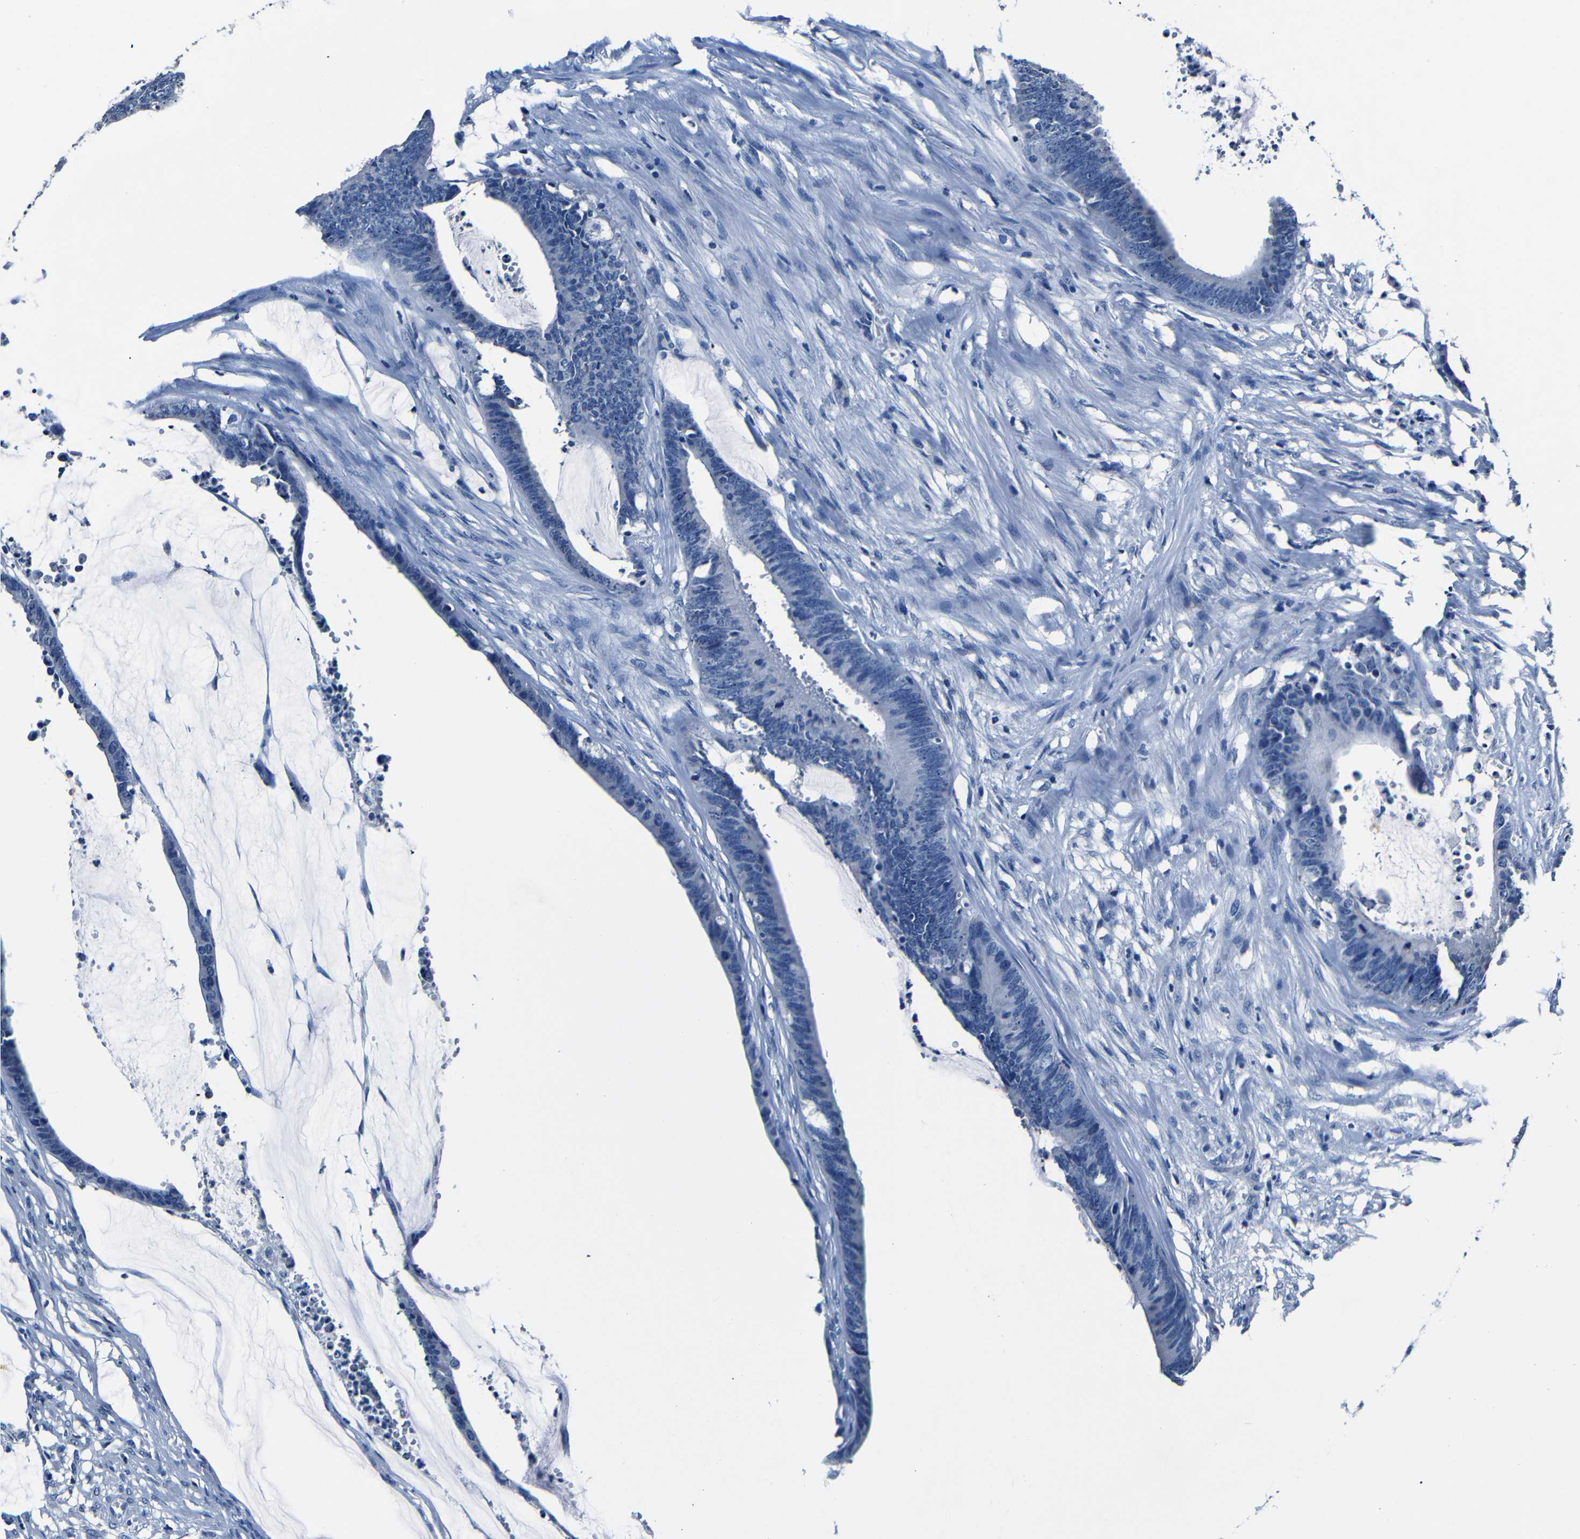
{"staining": {"intensity": "negative", "quantity": "none", "location": "none"}, "tissue": "colorectal cancer", "cell_type": "Tumor cells", "image_type": "cancer", "snomed": [{"axis": "morphology", "description": "Adenocarcinoma, NOS"}, {"axis": "topography", "description": "Rectum"}], "caption": "IHC image of human colorectal cancer (adenocarcinoma) stained for a protein (brown), which displays no staining in tumor cells. (DAB (3,3'-diaminobenzidine) immunohistochemistry (IHC) visualized using brightfield microscopy, high magnification).", "gene": "NCMAP", "patient": {"sex": "female", "age": 66}}